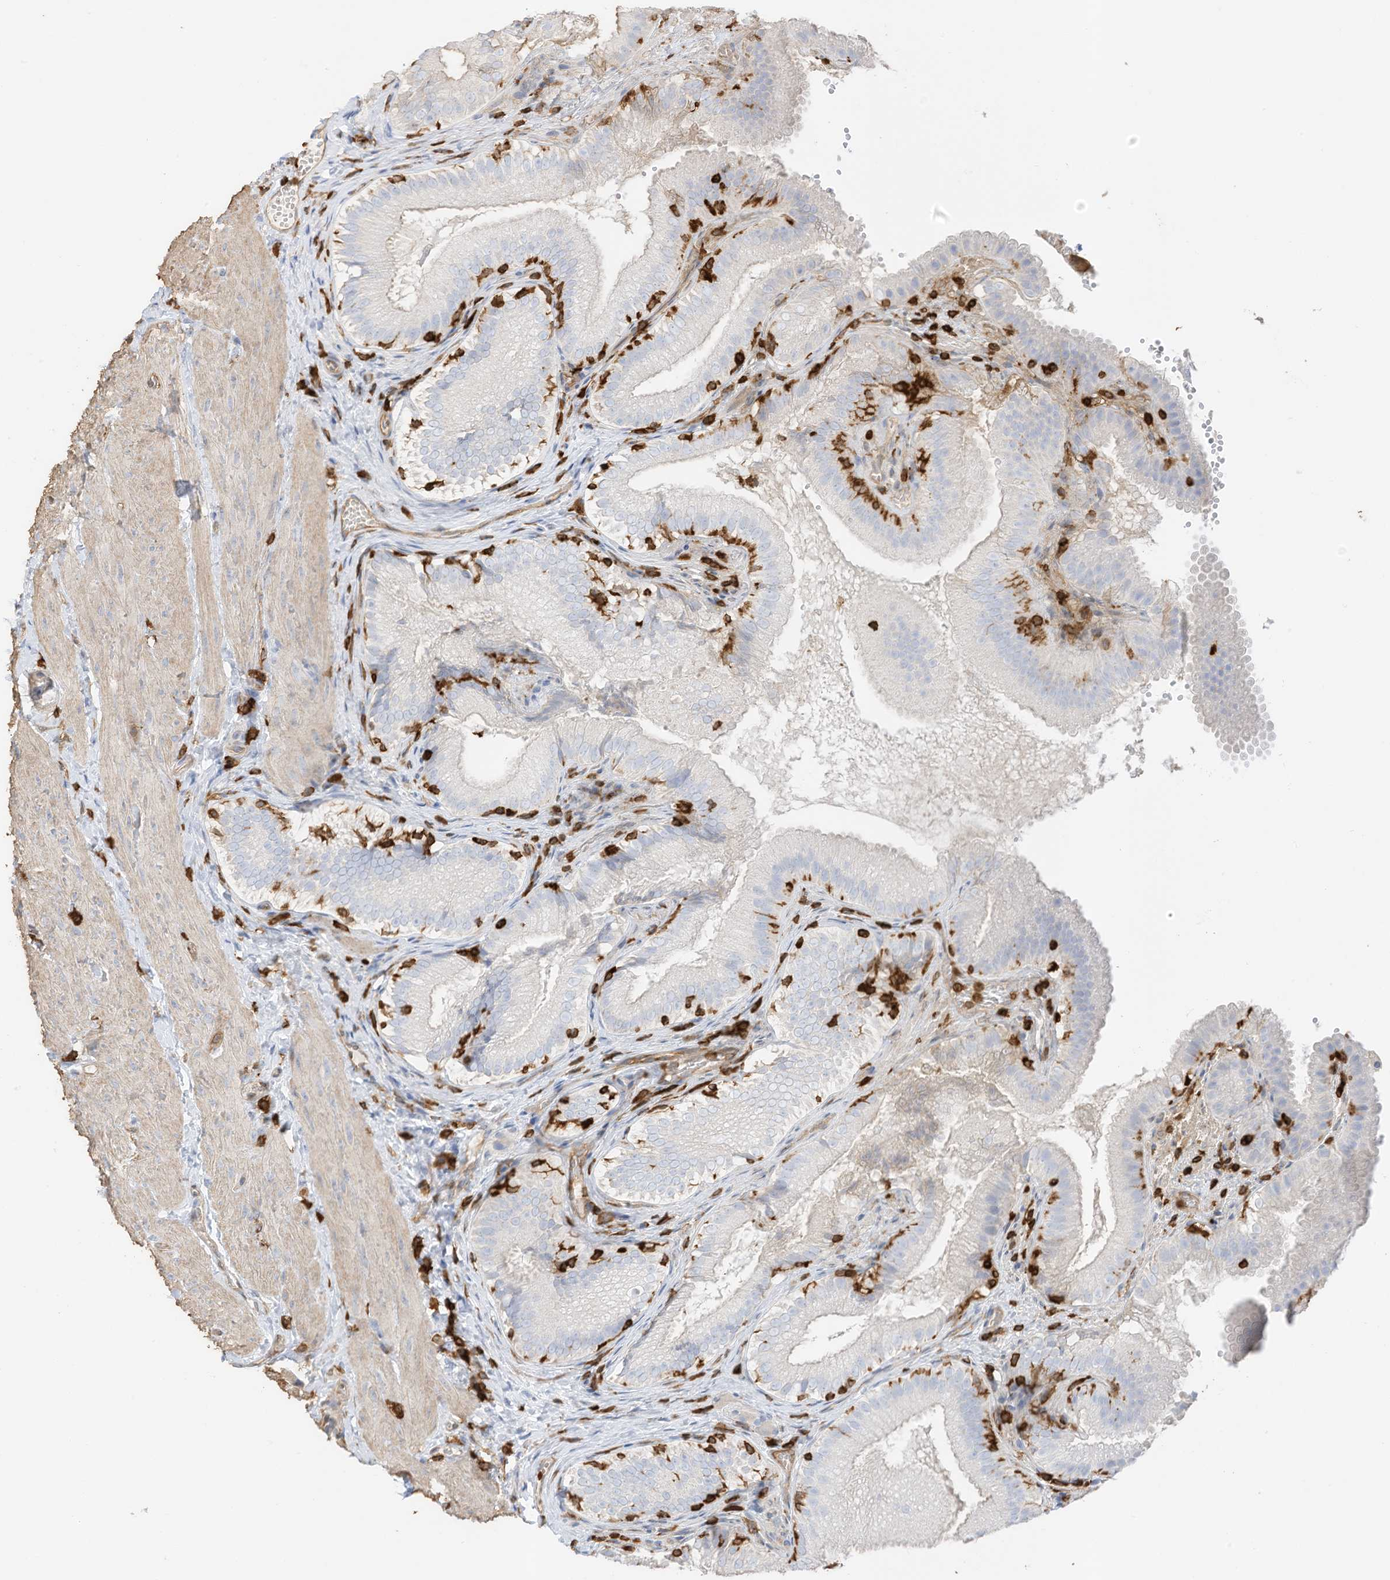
{"staining": {"intensity": "negative", "quantity": "none", "location": "none"}, "tissue": "gallbladder", "cell_type": "Glandular cells", "image_type": "normal", "snomed": [{"axis": "morphology", "description": "Normal tissue, NOS"}, {"axis": "topography", "description": "Gallbladder"}], "caption": "This histopathology image is of benign gallbladder stained with IHC to label a protein in brown with the nuclei are counter-stained blue. There is no staining in glandular cells. (DAB immunohistochemistry (IHC) with hematoxylin counter stain).", "gene": "ARHGAP25", "patient": {"sex": "female", "age": 30}}